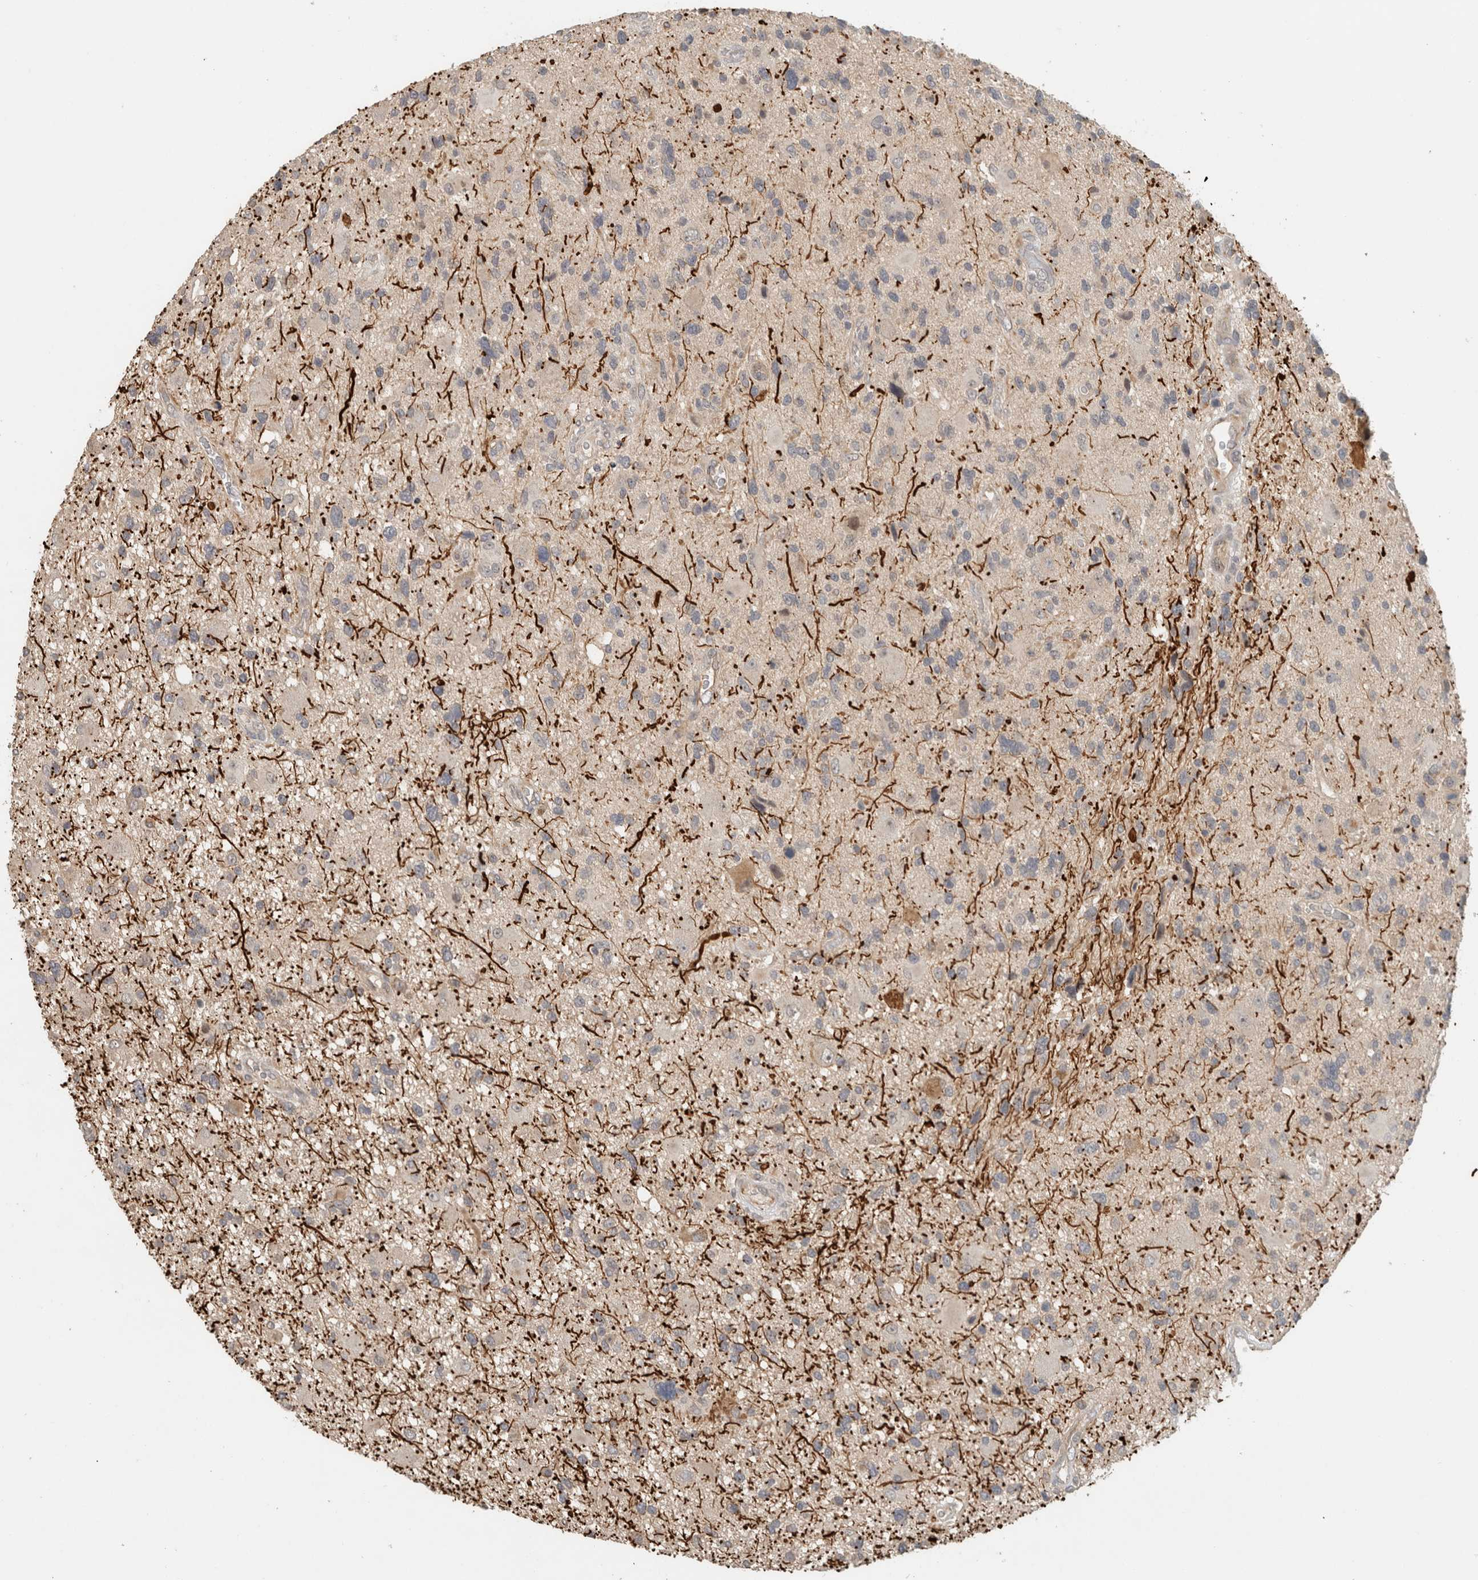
{"staining": {"intensity": "negative", "quantity": "none", "location": "none"}, "tissue": "glioma", "cell_type": "Tumor cells", "image_type": "cancer", "snomed": [{"axis": "morphology", "description": "Glioma, malignant, High grade"}, {"axis": "topography", "description": "Brain"}], "caption": "The image reveals no significant positivity in tumor cells of malignant glioma (high-grade).", "gene": "ERCC6L2", "patient": {"sex": "male", "age": 33}}